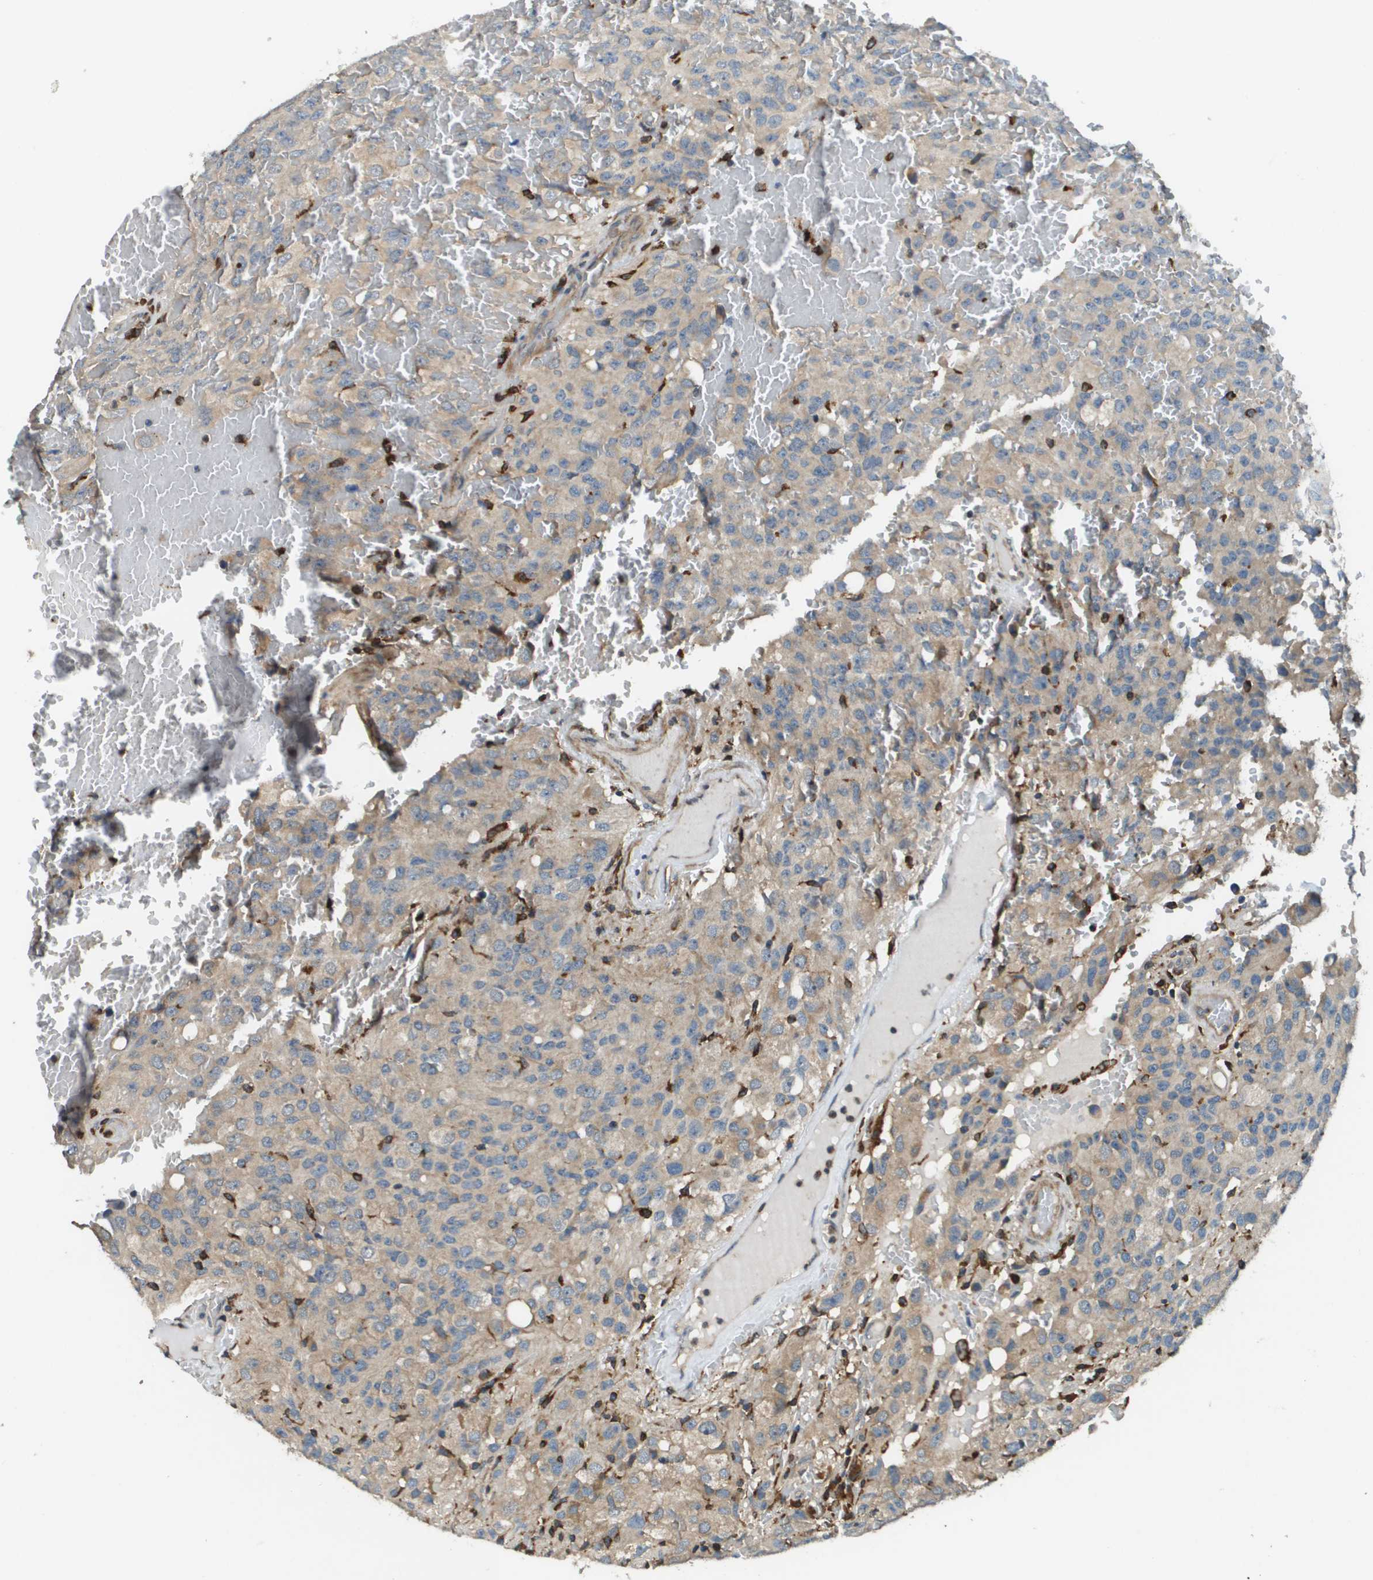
{"staining": {"intensity": "weak", "quantity": ">75%", "location": "cytoplasmic/membranous"}, "tissue": "glioma", "cell_type": "Tumor cells", "image_type": "cancer", "snomed": [{"axis": "morphology", "description": "Glioma, malignant, High grade"}, {"axis": "topography", "description": "Brain"}], "caption": "Immunohistochemistry micrograph of neoplastic tissue: human glioma stained using IHC demonstrates low levels of weak protein expression localized specifically in the cytoplasmic/membranous of tumor cells, appearing as a cytoplasmic/membranous brown color.", "gene": "CNPY3", "patient": {"sex": "male", "age": 32}}